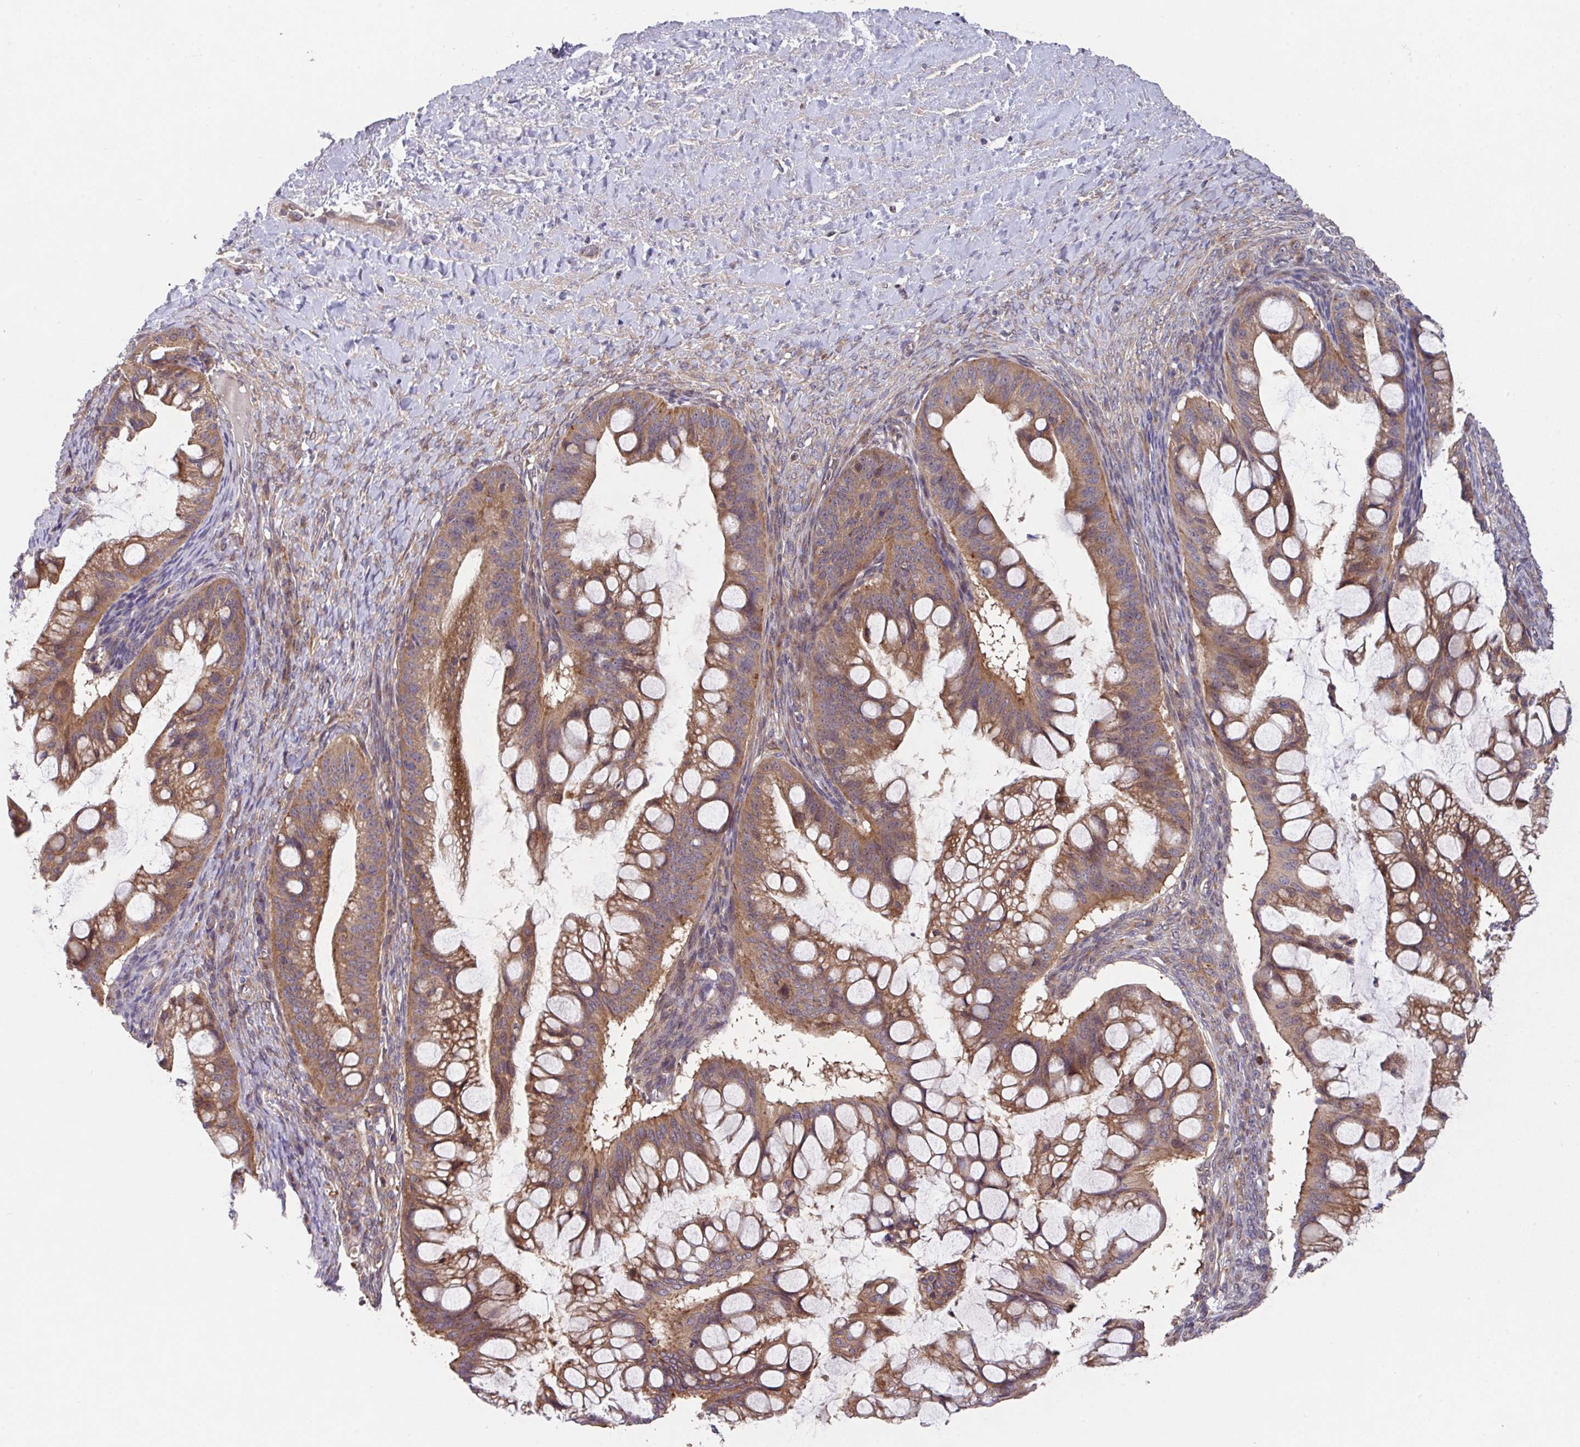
{"staining": {"intensity": "moderate", "quantity": ">75%", "location": "cytoplasmic/membranous"}, "tissue": "ovarian cancer", "cell_type": "Tumor cells", "image_type": "cancer", "snomed": [{"axis": "morphology", "description": "Cystadenocarcinoma, mucinous, NOS"}, {"axis": "topography", "description": "Ovary"}], "caption": "This is an image of IHC staining of mucinous cystadenocarcinoma (ovarian), which shows moderate staining in the cytoplasmic/membranous of tumor cells.", "gene": "TRIM14", "patient": {"sex": "female", "age": 73}}